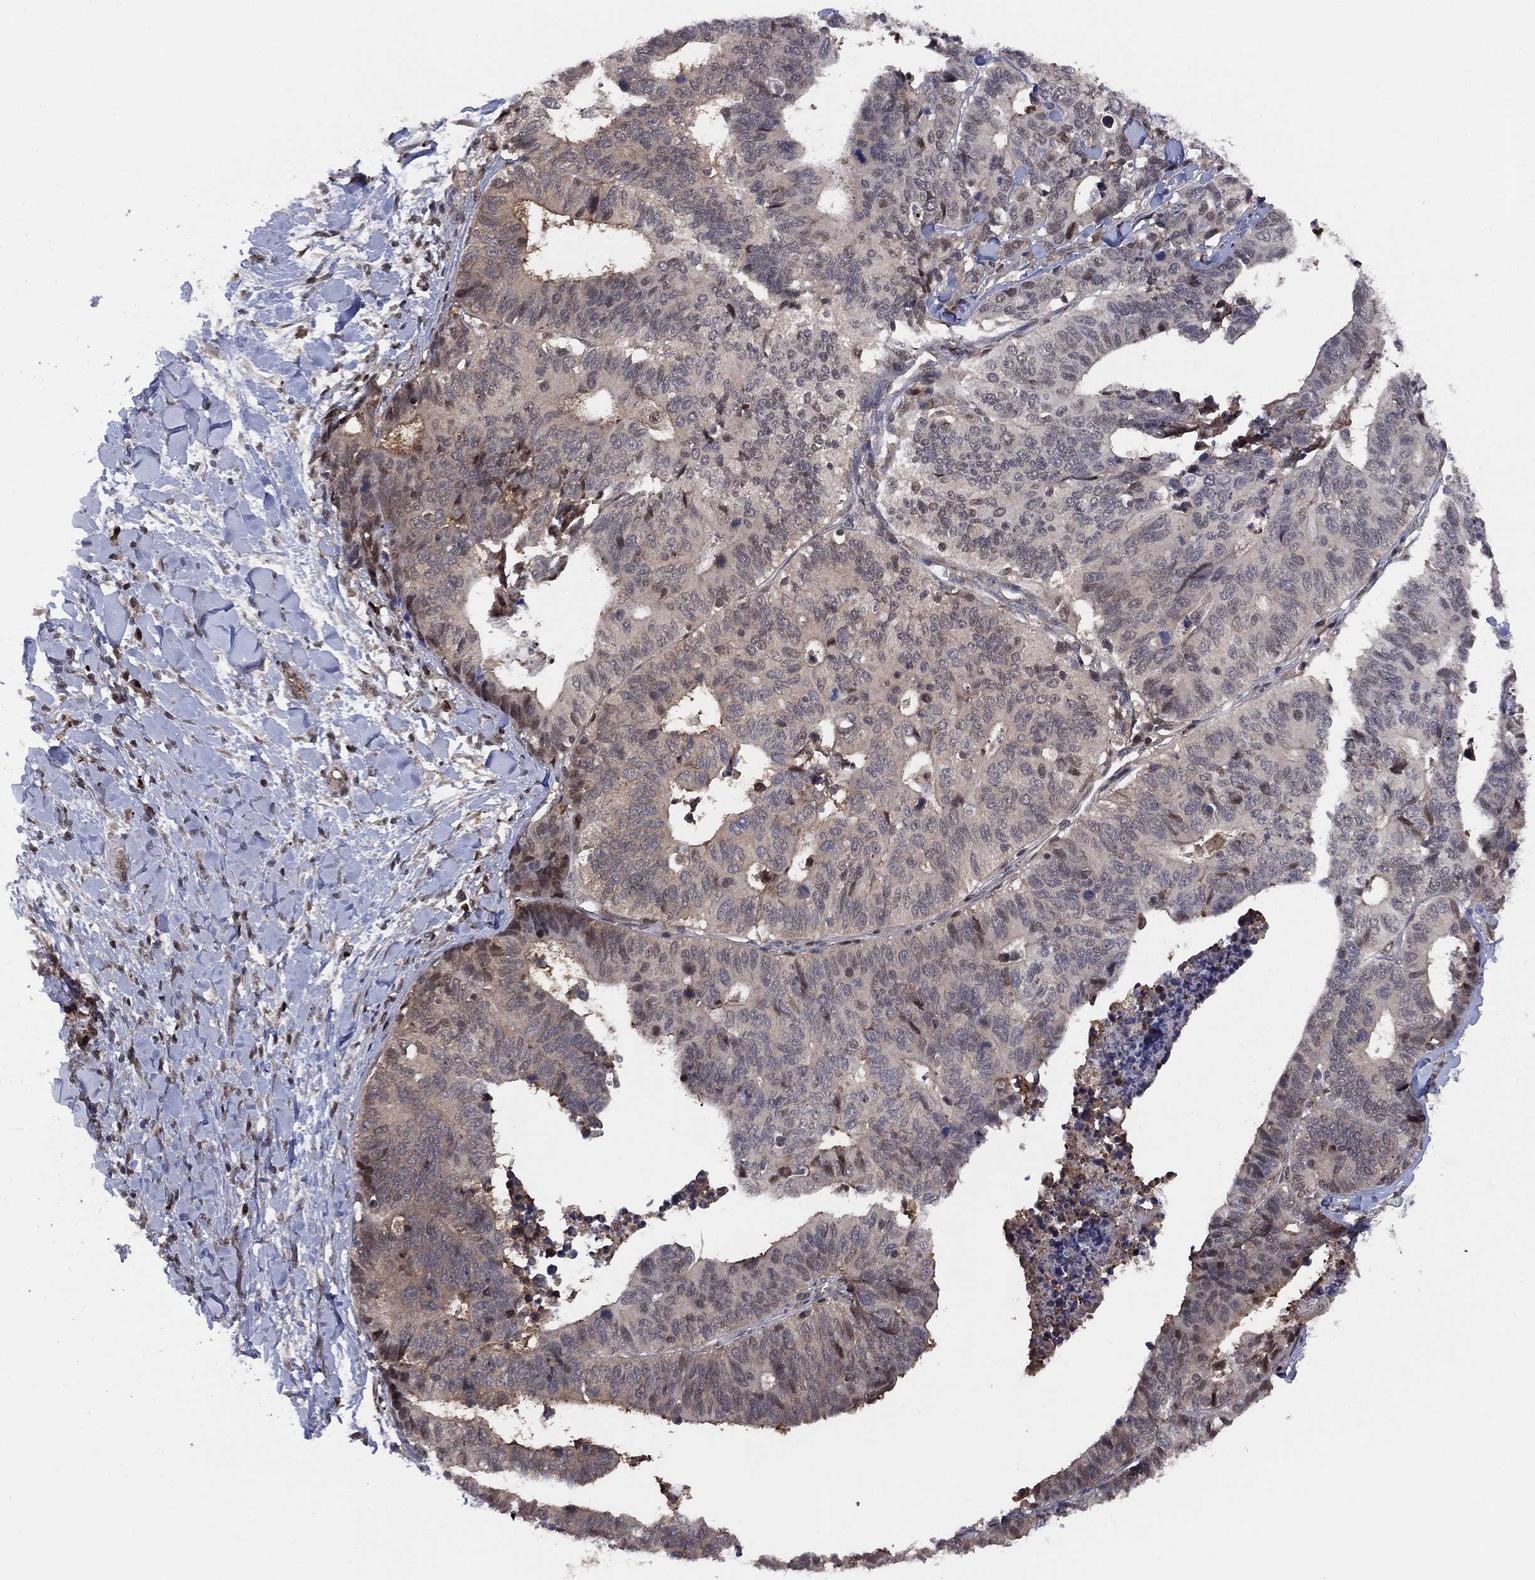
{"staining": {"intensity": "weak", "quantity": "<25%", "location": "cytoplasmic/membranous,nuclear"}, "tissue": "stomach cancer", "cell_type": "Tumor cells", "image_type": "cancer", "snomed": [{"axis": "morphology", "description": "Adenocarcinoma, NOS"}, {"axis": "topography", "description": "Stomach, upper"}], "caption": "Stomach adenocarcinoma stained for a protein using immunohistochemistry (IHC) exhibits no positivity tumor cells.", "gene": "ICOSLG", "patient": {"sex": "female", "age": 67}}